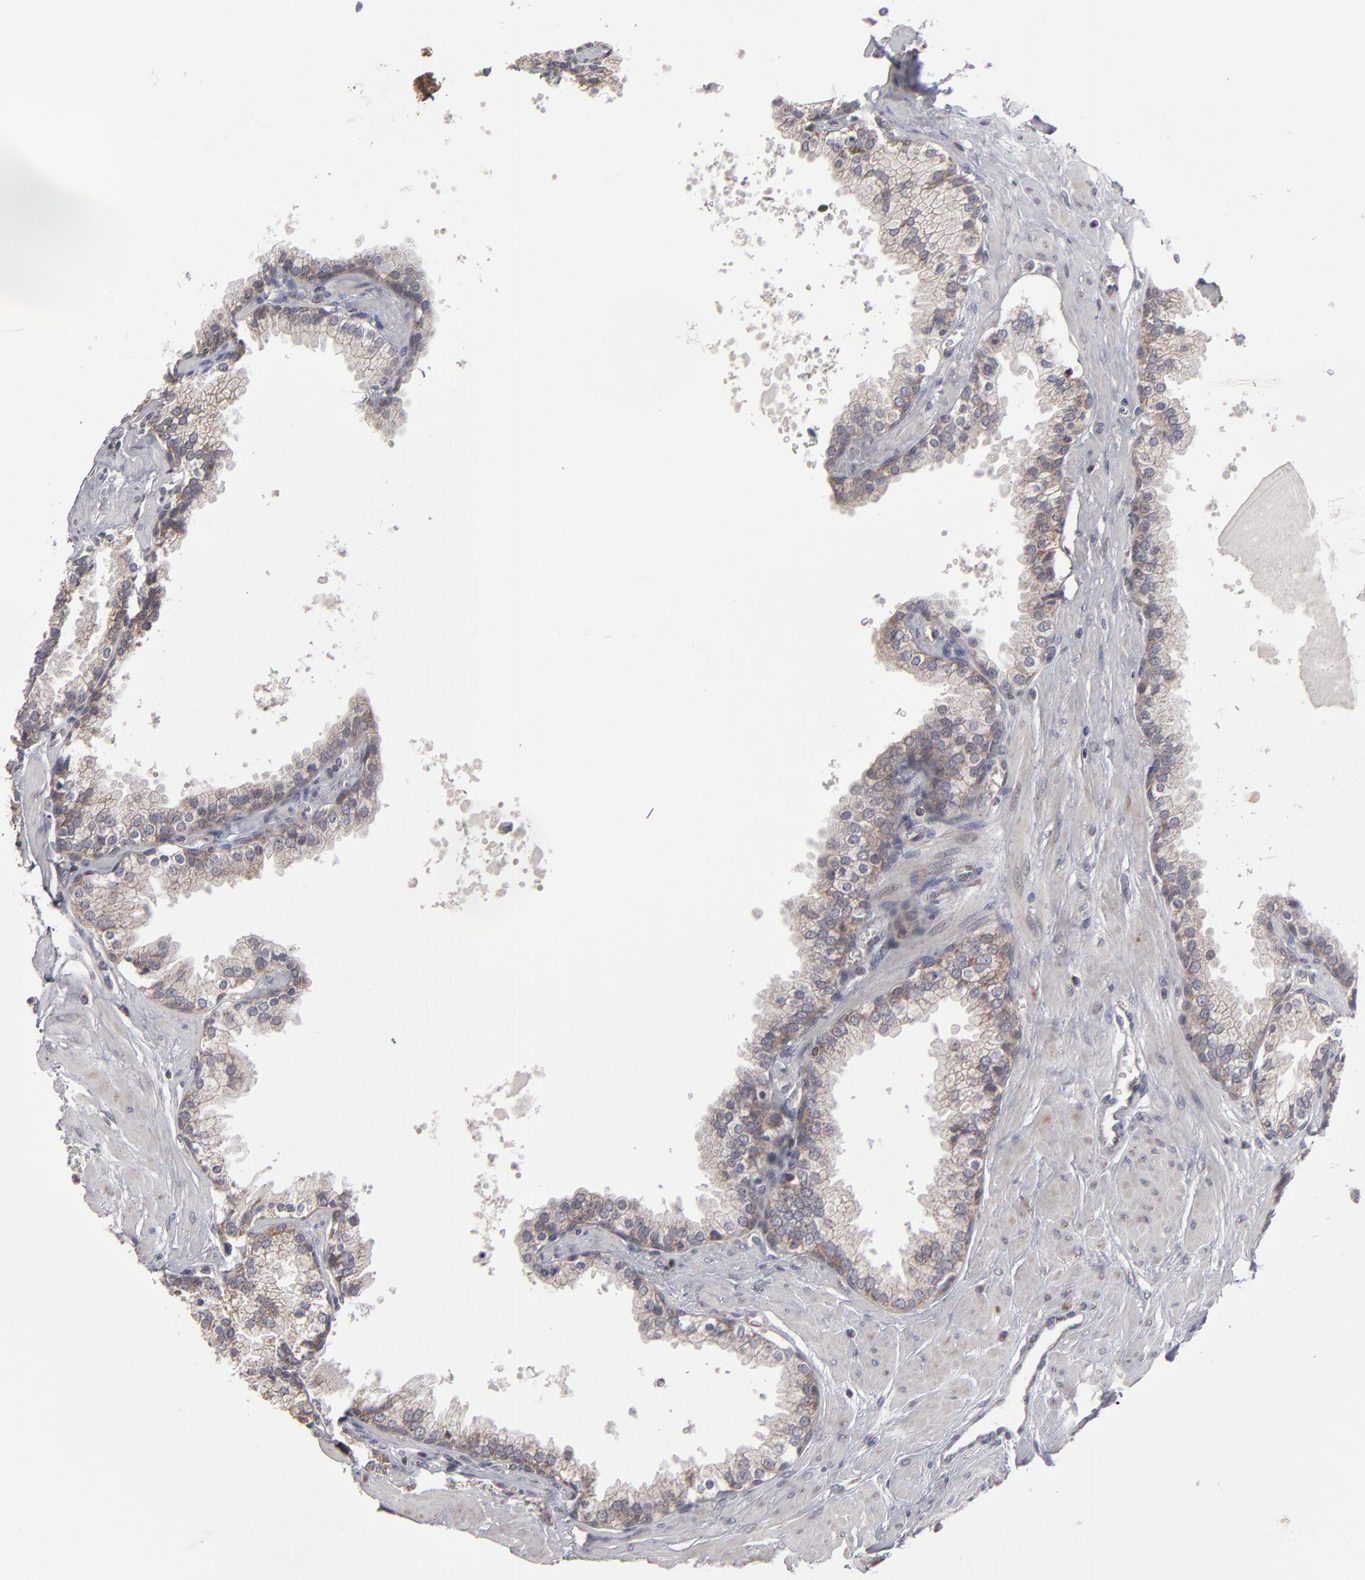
{"staining": {"intensity": "moderate", "quantity": ">75%", "location": "cytoplasmic/membranous"}, "tissue": "prostate", "cell_type": "Glandular cells", "image_type": "normal", "snomed": [{"axis": "morphology", "description": "Normal tissue, NOS"}, {"axis": "topography", "description": "Prostate"}], "caption": "High-magnification brightfield microscopy of normal prostate stained with DAB (3,3'-diaminobenzidine) (brown) and counterstained with hematoxylin (blue). glandular cells exhibit moderate cytoplasmic/membranous expression is present in approximately>75% of cells.", "gene": "GLCCI1", "patient": {"sex": "male", "age": 51}}